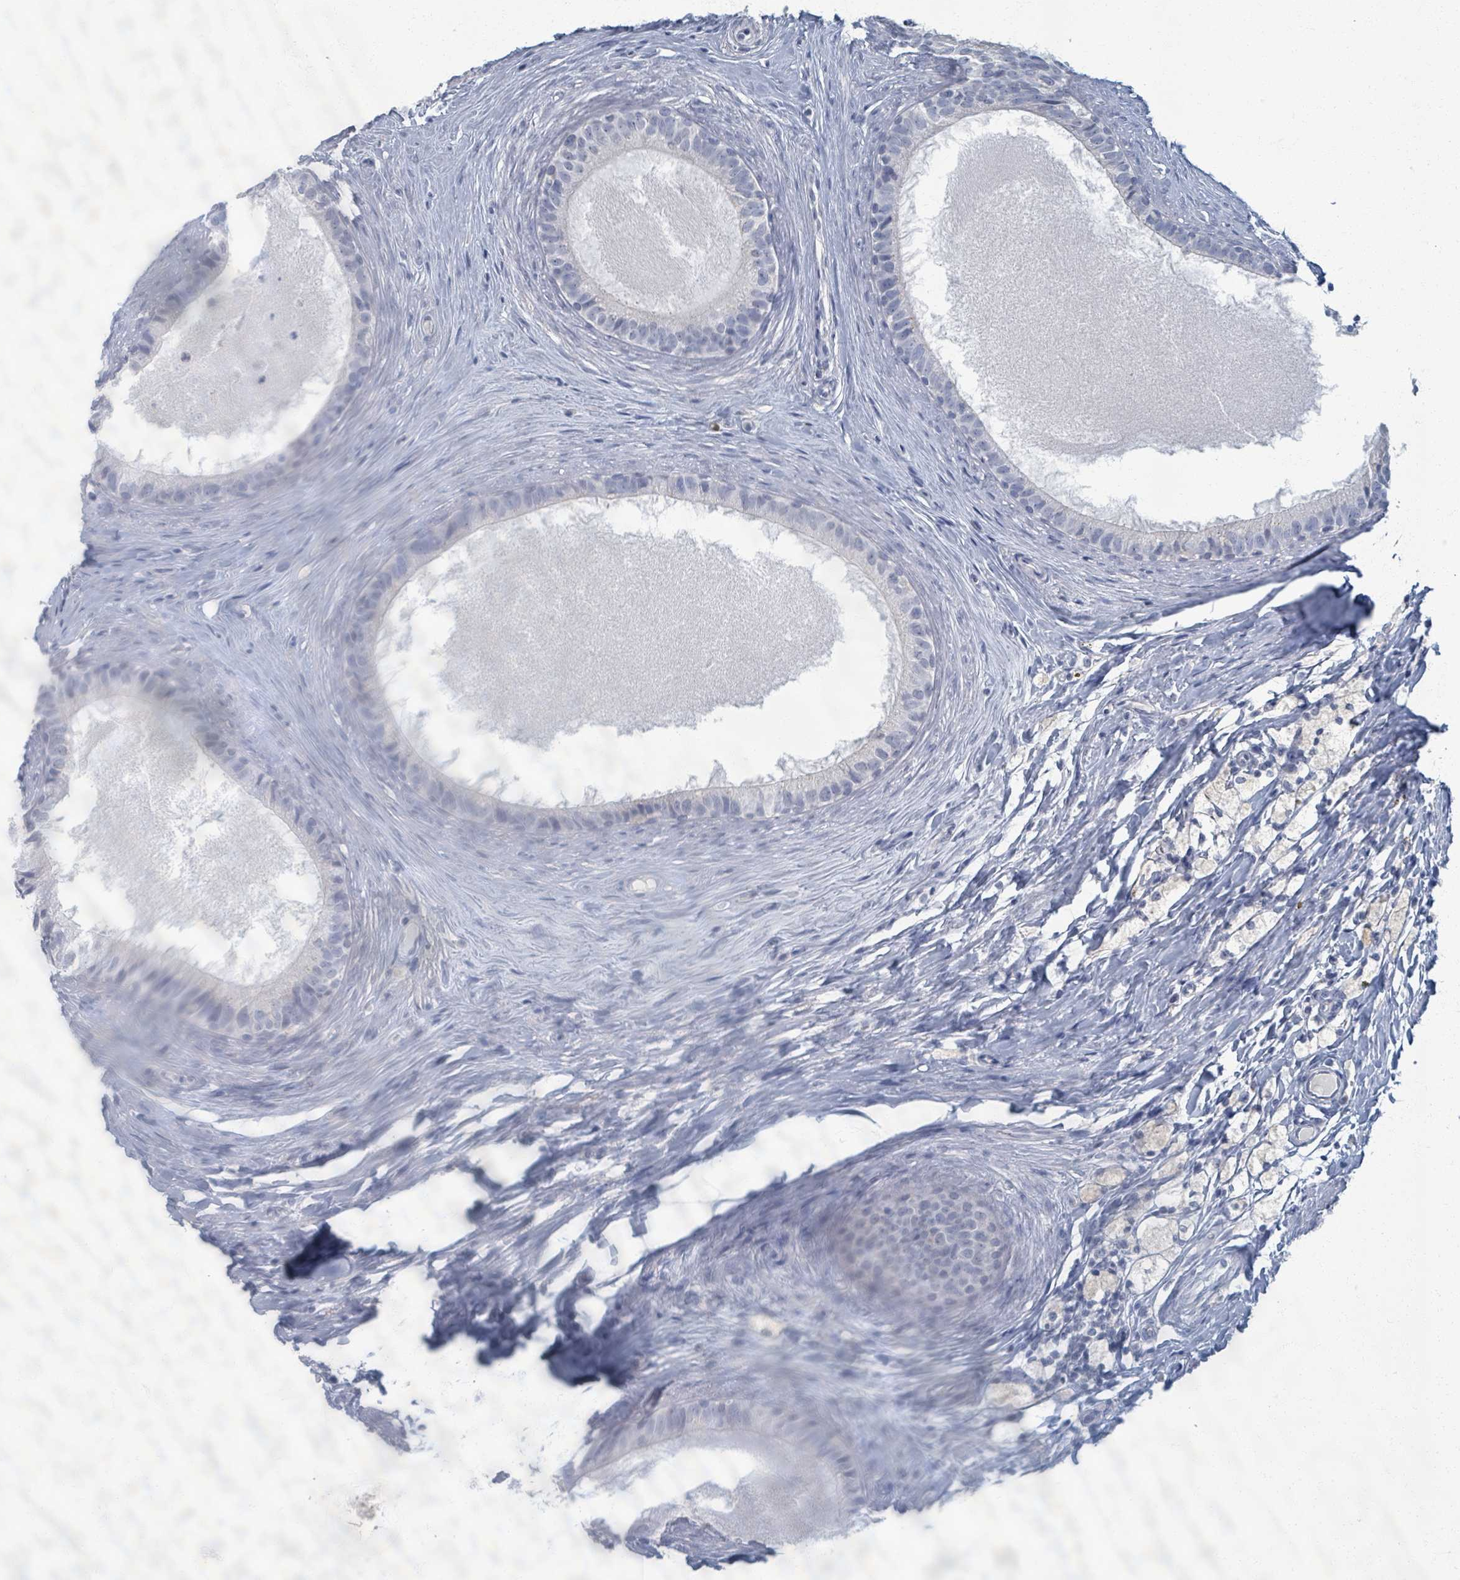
{"staining": {"intensity": "negative", "quantity": "none", "location": "none"}, "tissue": "epididymis", "cell_type": "Glandular cells", "image_type": "normal", "snomed": [{"axis": "morphology", "description": "Normal tissue, NOS"}, {"axis": "topography", "description": "Epididymis"}], "caption": "Immunohistochemical staining of normal epididymis reveals no significant positivity in glandular cells.", "gene": "WNT11", "patient": {"sex": "male", "age": 80}}